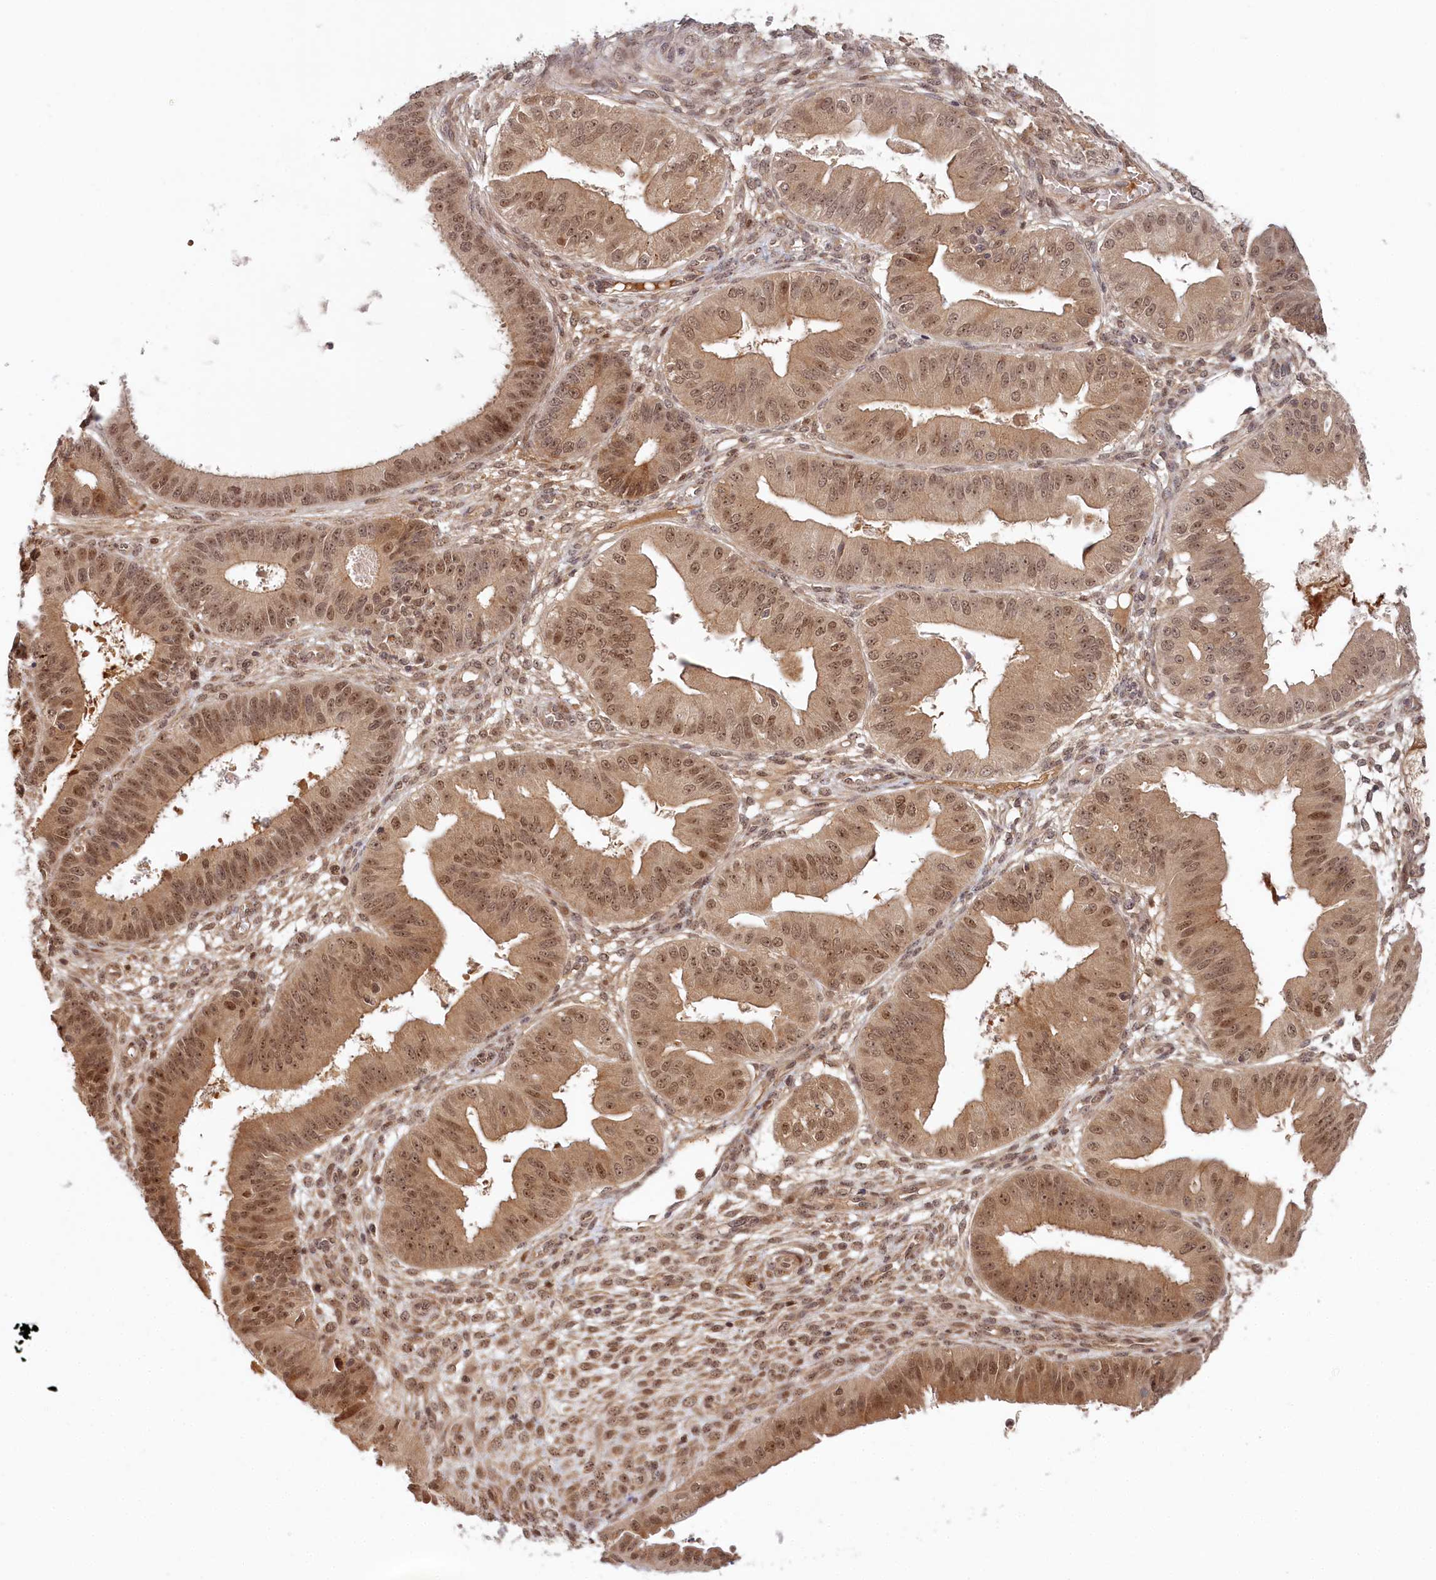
{"staining": {"intensity": "moderate", "quantity": ">75%", "location": "cytoplasmic/membranous,nuclear"}, "tissue": "ovarian cancer", "cell_type": "Tumor cells", "image_type": "cancer", "snomed": [{"axis": "morphology", "description": "Carcinoma, endometroid"}, {"axis": "topography", "description": "Appendix"}, {"axis": "topography", "description": "Ovary"}], "caption": "Immunohistochemistry micrograph of neoplastic tissue: ovarian cancer stained using immunohistochemistry reveals medium levels of moderate protein expression localized specifically in the cytoplasmic/membranous and nuclear of tumor cells, appearing as a cytoplasmic/membranous and nuclear brown color.", "gene": "WAPL", "patient": {"sex": "female", "age": 42}}